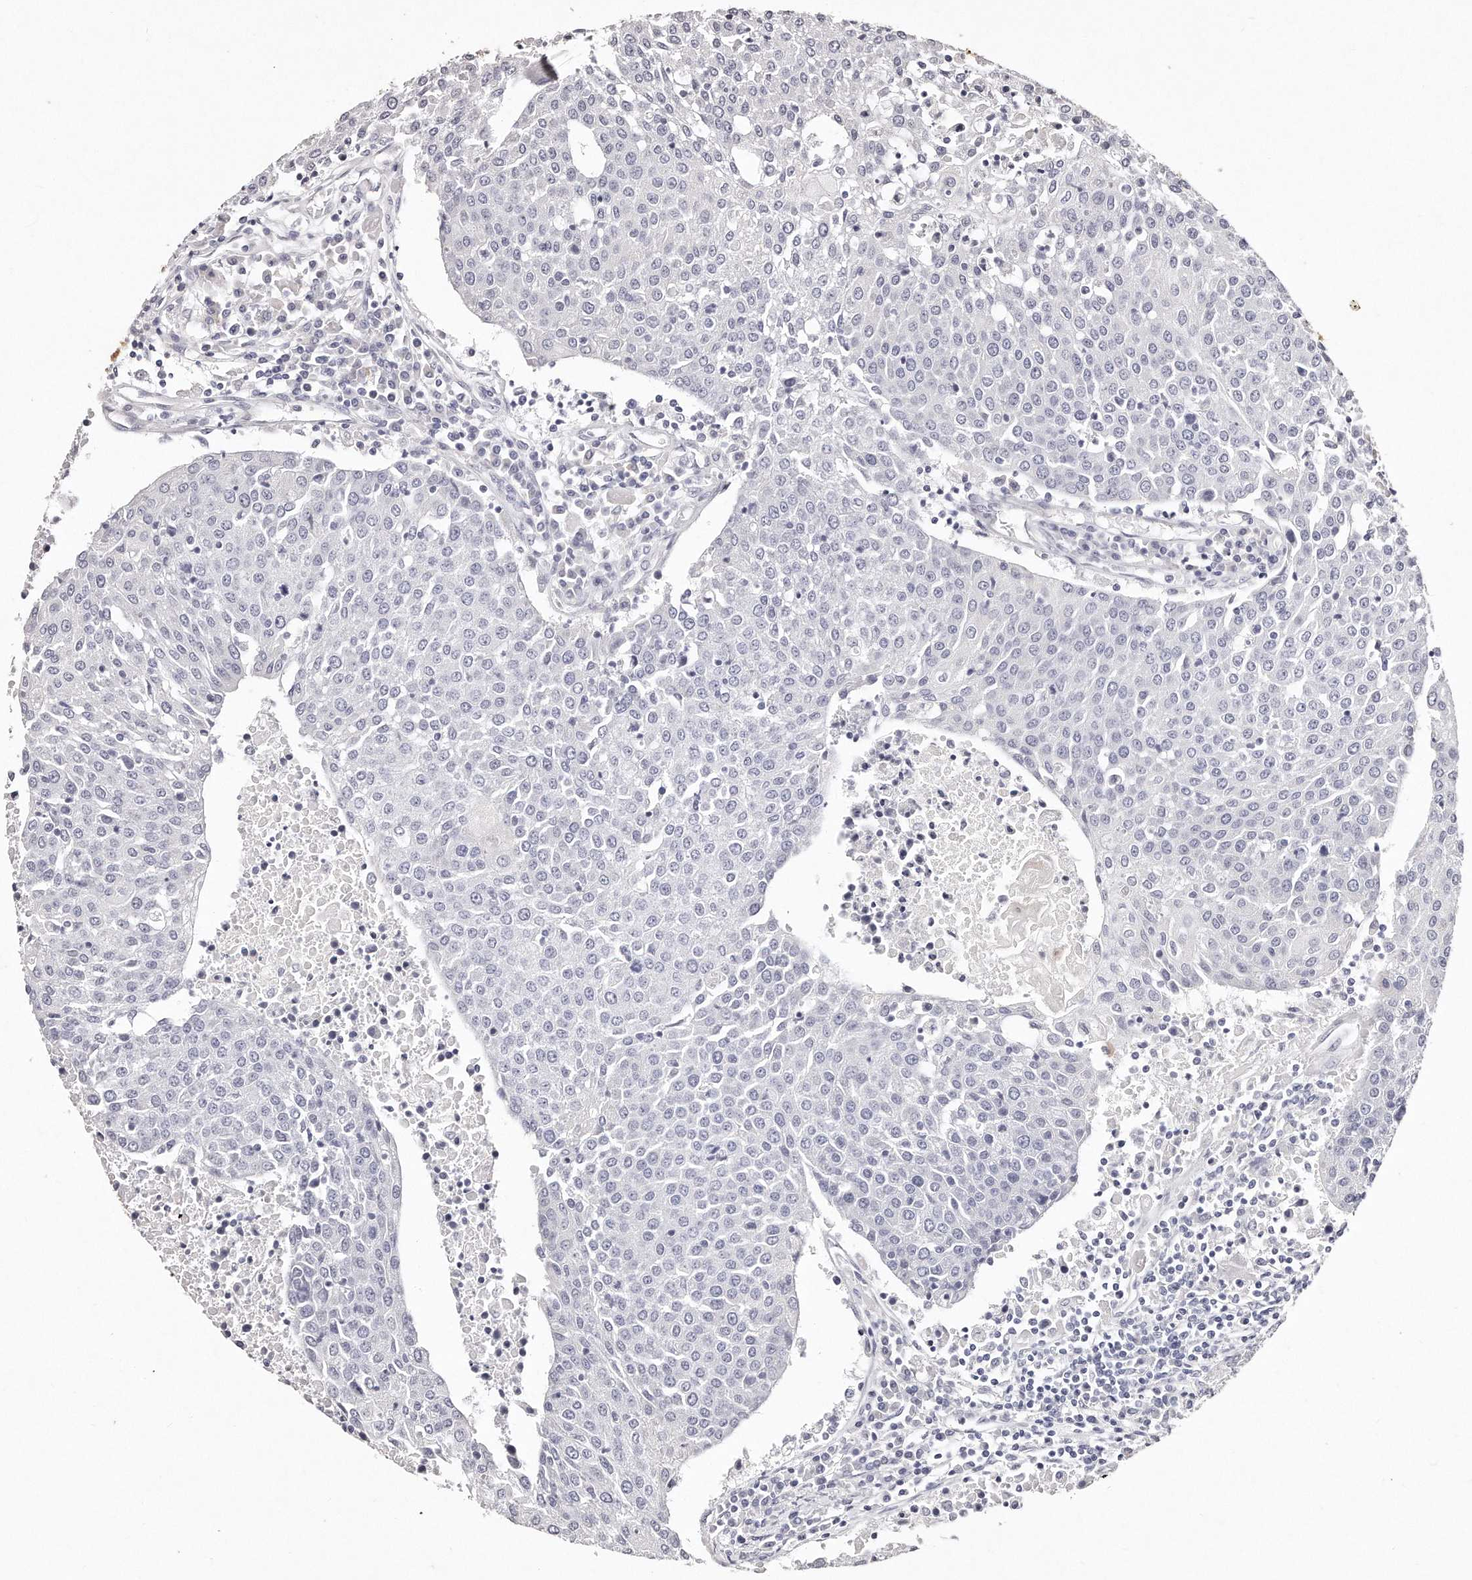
{"staining": {"intensity": "negative", "quantity": "none", "location": "none"}, "tissue": "urothelial cancer", "cell_type": "Tumor cells", "image_type": "cancer", "snomed": [{"axis": "morphology", "description": "Urothelial carcinoma, High grade"}, {"axis": "topography", "description": "Urinary bladder"}], "caption": "High magnification brightfield microscopy of high-grade urothelial carcinoma stained with DAB (3,3'-diaminobenzidine) (brown) and counterstained with hematoxylin (blue): tumor cells show no significant staining.", "gene": "GDA", "patient": {"sex": "female", "age": 85}}